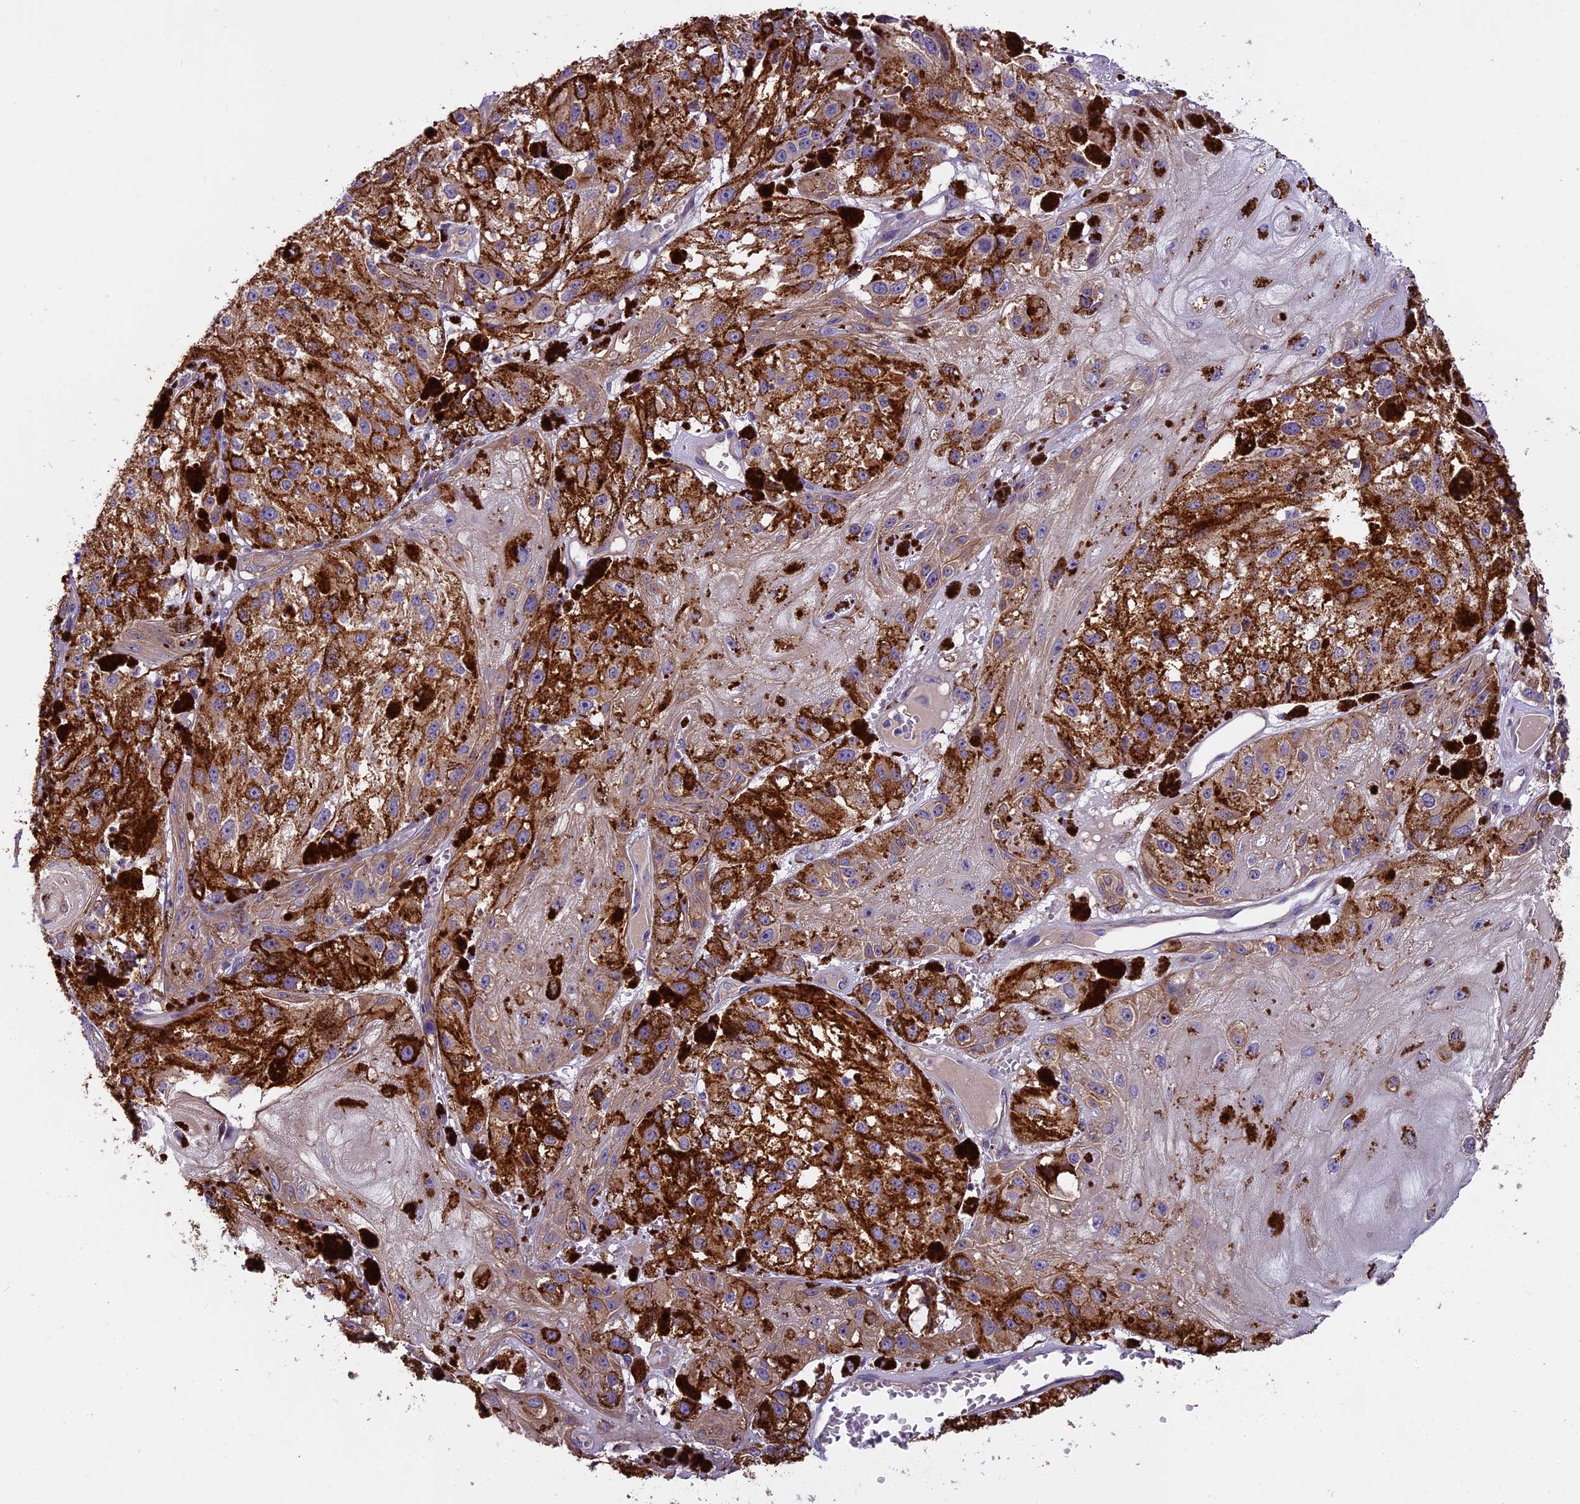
{"staining": {"intensity": "moderate", "quantity": ">75%", "location": "cytoplasmic/membranous"}, "tissue": "melanoma", "cell_type": "Tumor cells", "image_type": "cancer", "snomed": [{"axis": "morphology", "description": "Malignant melanoma, NOS"}, {"axis": "topography", "description": "Skin"}], "caption": "Malignant melanoma was stained to show a protein in brown. There is medium levels of moderate cytoplasmic/membranous staining in approximately >75% of tumor cells. (DAB (3,3'-diaminobenzidine) = brown stain, brightfield microscopy at high magnification).", "gene": "FAM98C", "patient": {"sex": "male", "age": 88}}